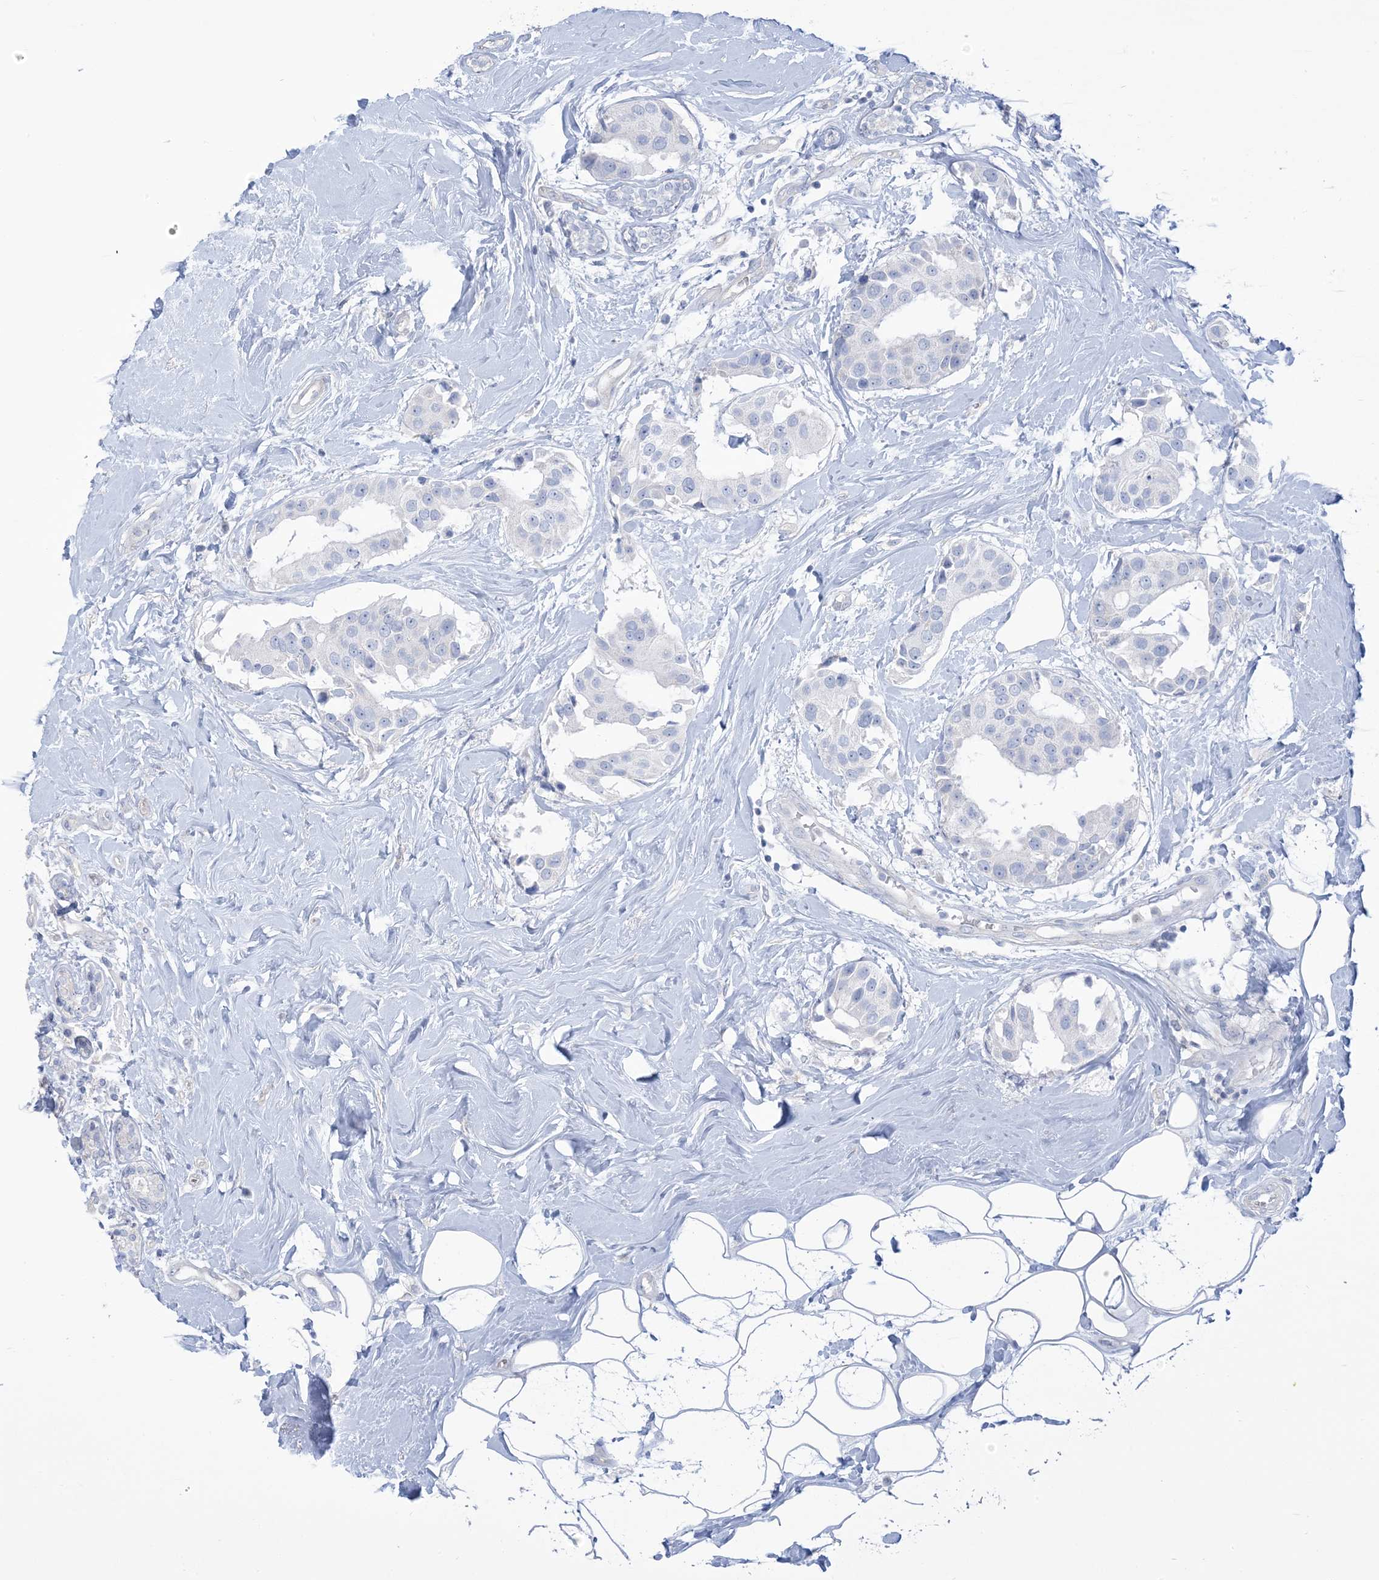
{"staining": {"intensity": "negative", "quantity": "none", "location": "none"}, "tissue": "breast cancer", "cell_type": "Tumor cells", "image_type": "cancer", "snomed": [{"axis": "morphology", "description": "Normal tissue, NOS"}, {"axis": "morphology", "description": "Duct carcinoma"}, {"axis": "topography", "description": "Breast"}], "caption": "Breast cancer (infiltrating ductal carcinoma) was stained to show a protein in brown. There is no significant staining in tumor cells. (Immunohistochemistry, brightfield microscopy, high magnification).", "gene": "MTHFD2L", "patient": {"sex": "female", "age": 39}}